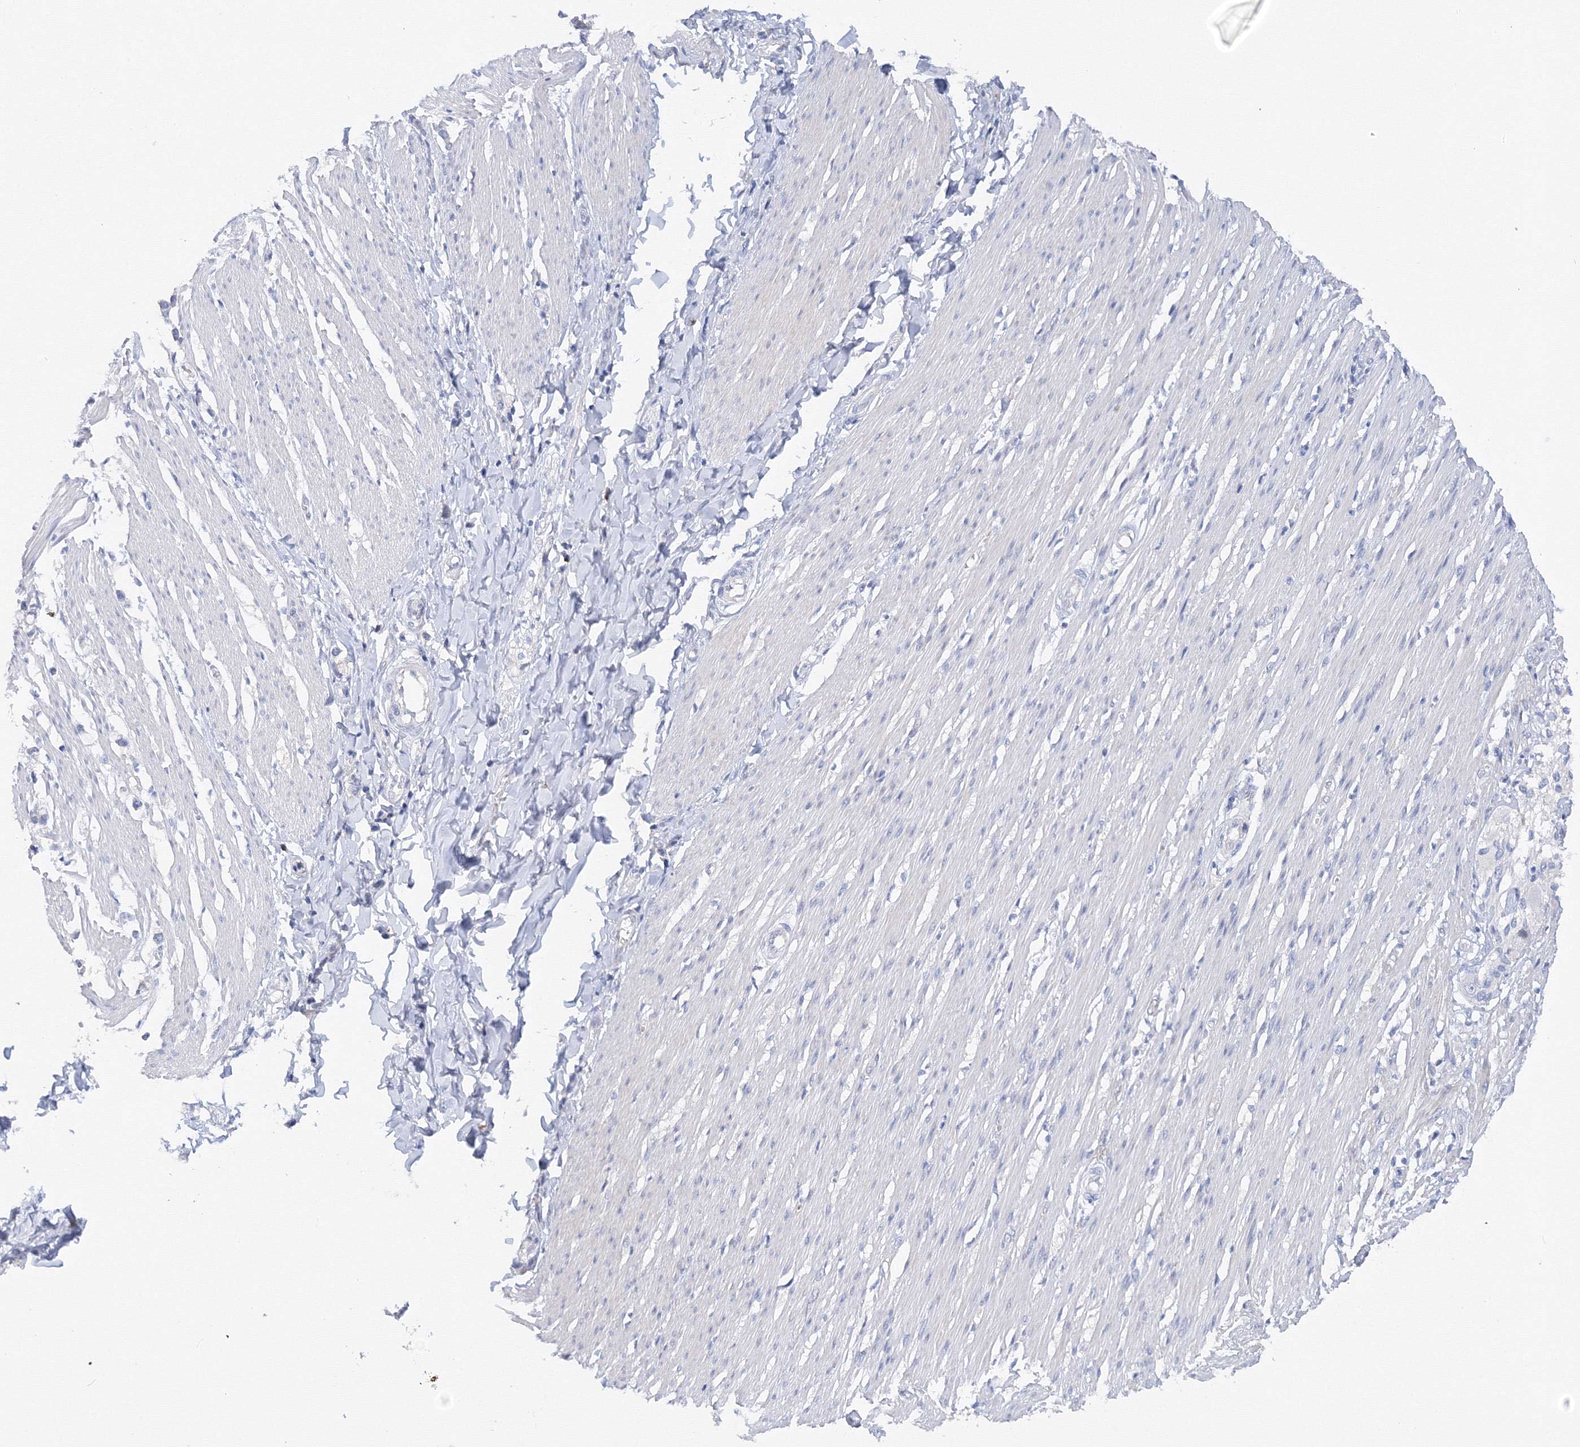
{"staining": {"intensity": "negative", "quantity": "none", "location": "none"}, "tissue": "smooth muscle", "cell_type": "Smooth muscle cells", "image_type": "normal", "snomed": [{"axis": "morphology", "description": "Normal tissue, NOS"}, {"axis": "morphology", "description": "Adenocarcinoma, NOS"}, {"axis": "topography", "description": "Colon"}, {"axis": "topography", "description": "Peripheral nerve tissue"}], "caption": "Normal smooth muscle was stained to show a protein in brown. There is no significant staining in smooth muscle cells.", "gene": "TAMM41", "patient": {"sex": "male", "age": 14}}